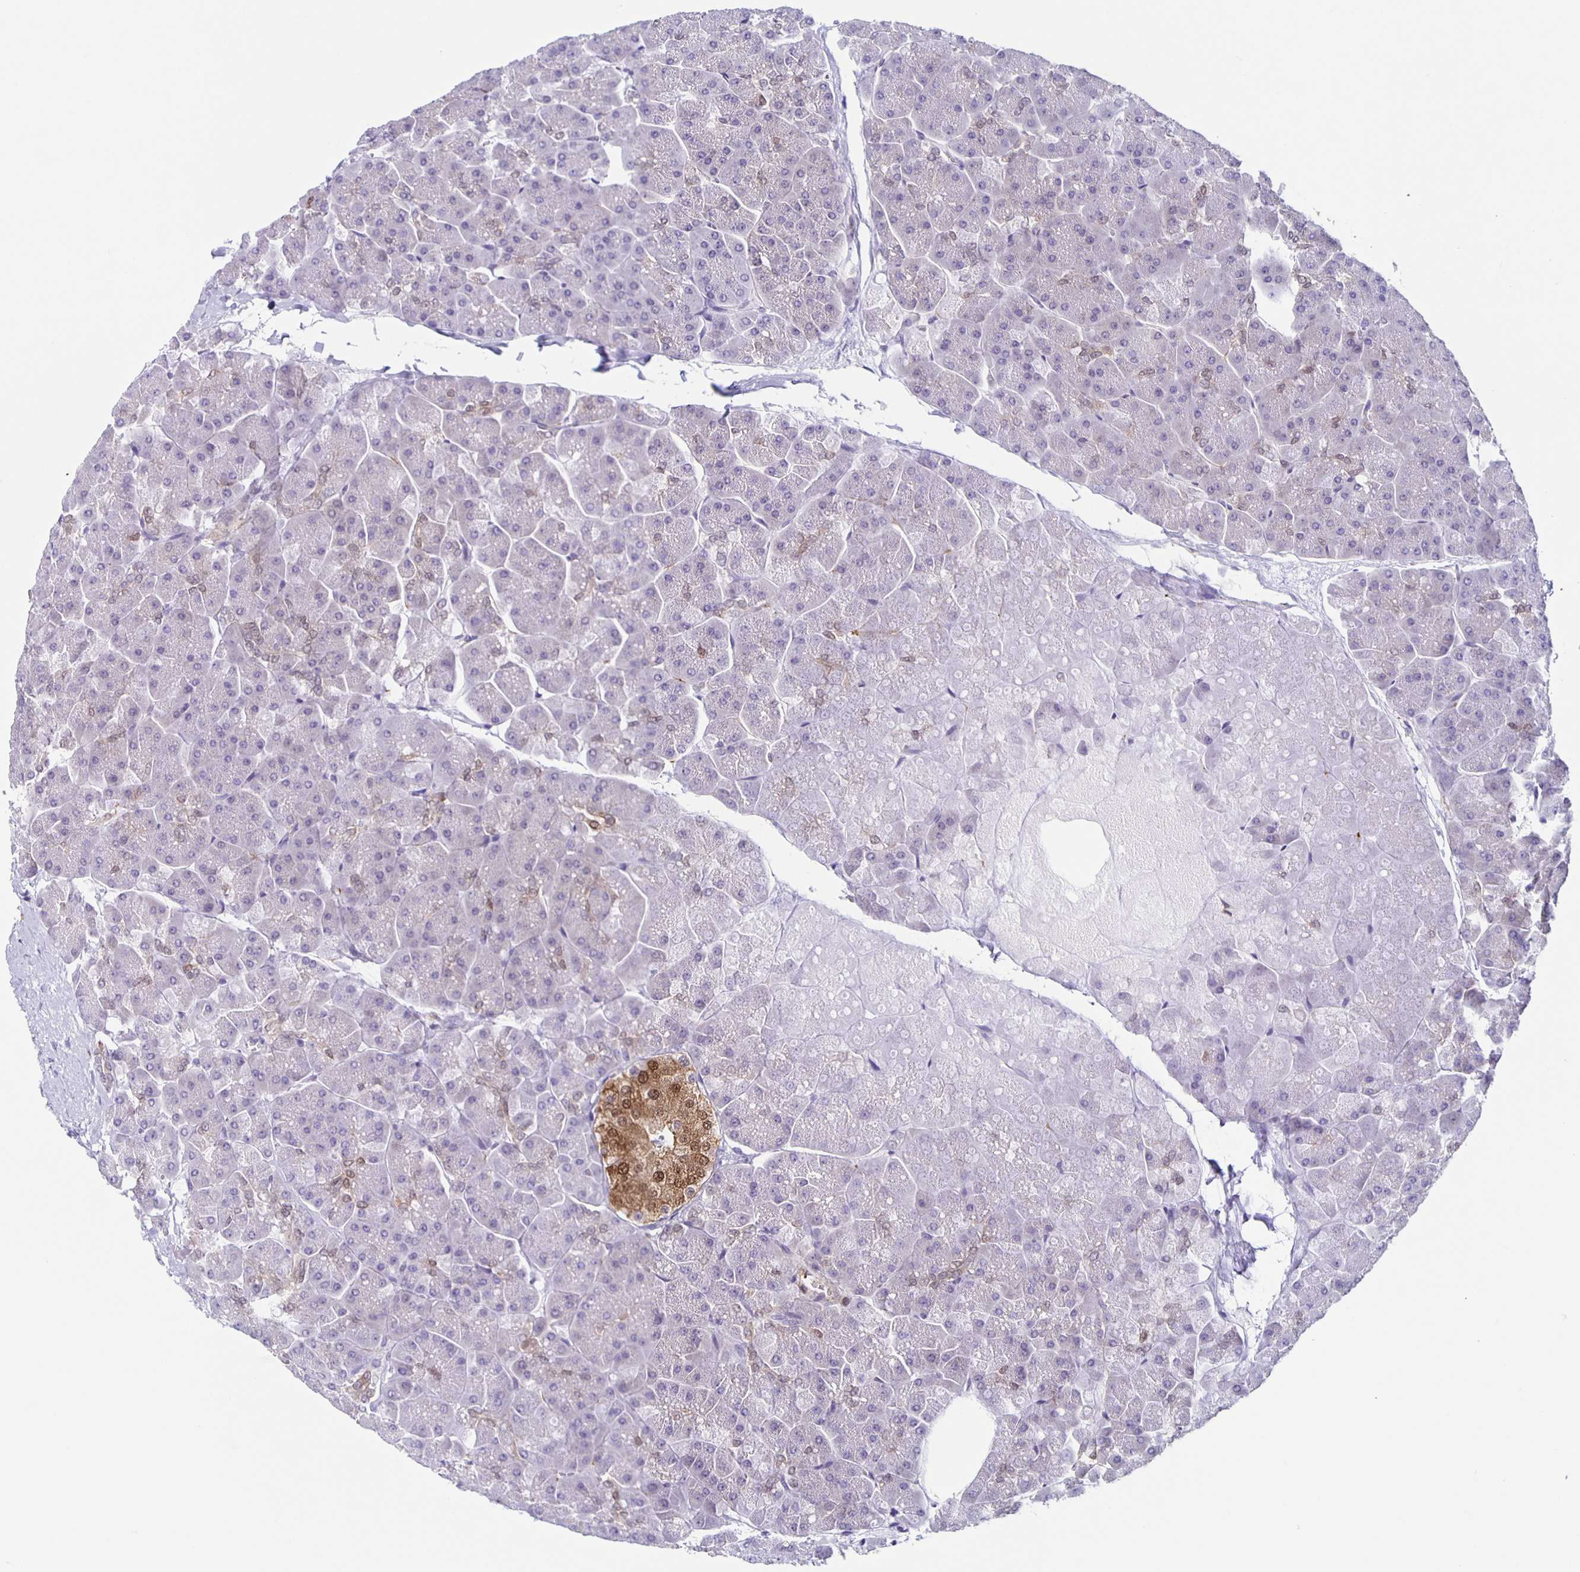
{"staining": {"intensity": "weak", "quantity": "<25%", "location": "cytoplasmic/membranous"}, "tissue": "pancreas", "cell_type": "Exocrine glandular cells", "image_type": "normal", "snomed": [{"axis": "morphology", "description": "Normal tissue, NOS"}, {"axis": "topography", "description": "Pancreas"}, {"axis": "topography", "description": "Peripheral nerve tissue"}], "caption": "Exocrine glandular cells are negative for protein expression in normal human pancreas. The staining was performed using DAB to visualize the protein expression in brown, while the nuclei were stained in blue with hematoxylin (Magnification: 20x).", "gene": "TPPP", "patient": {"sex": "male", "age": 54}}